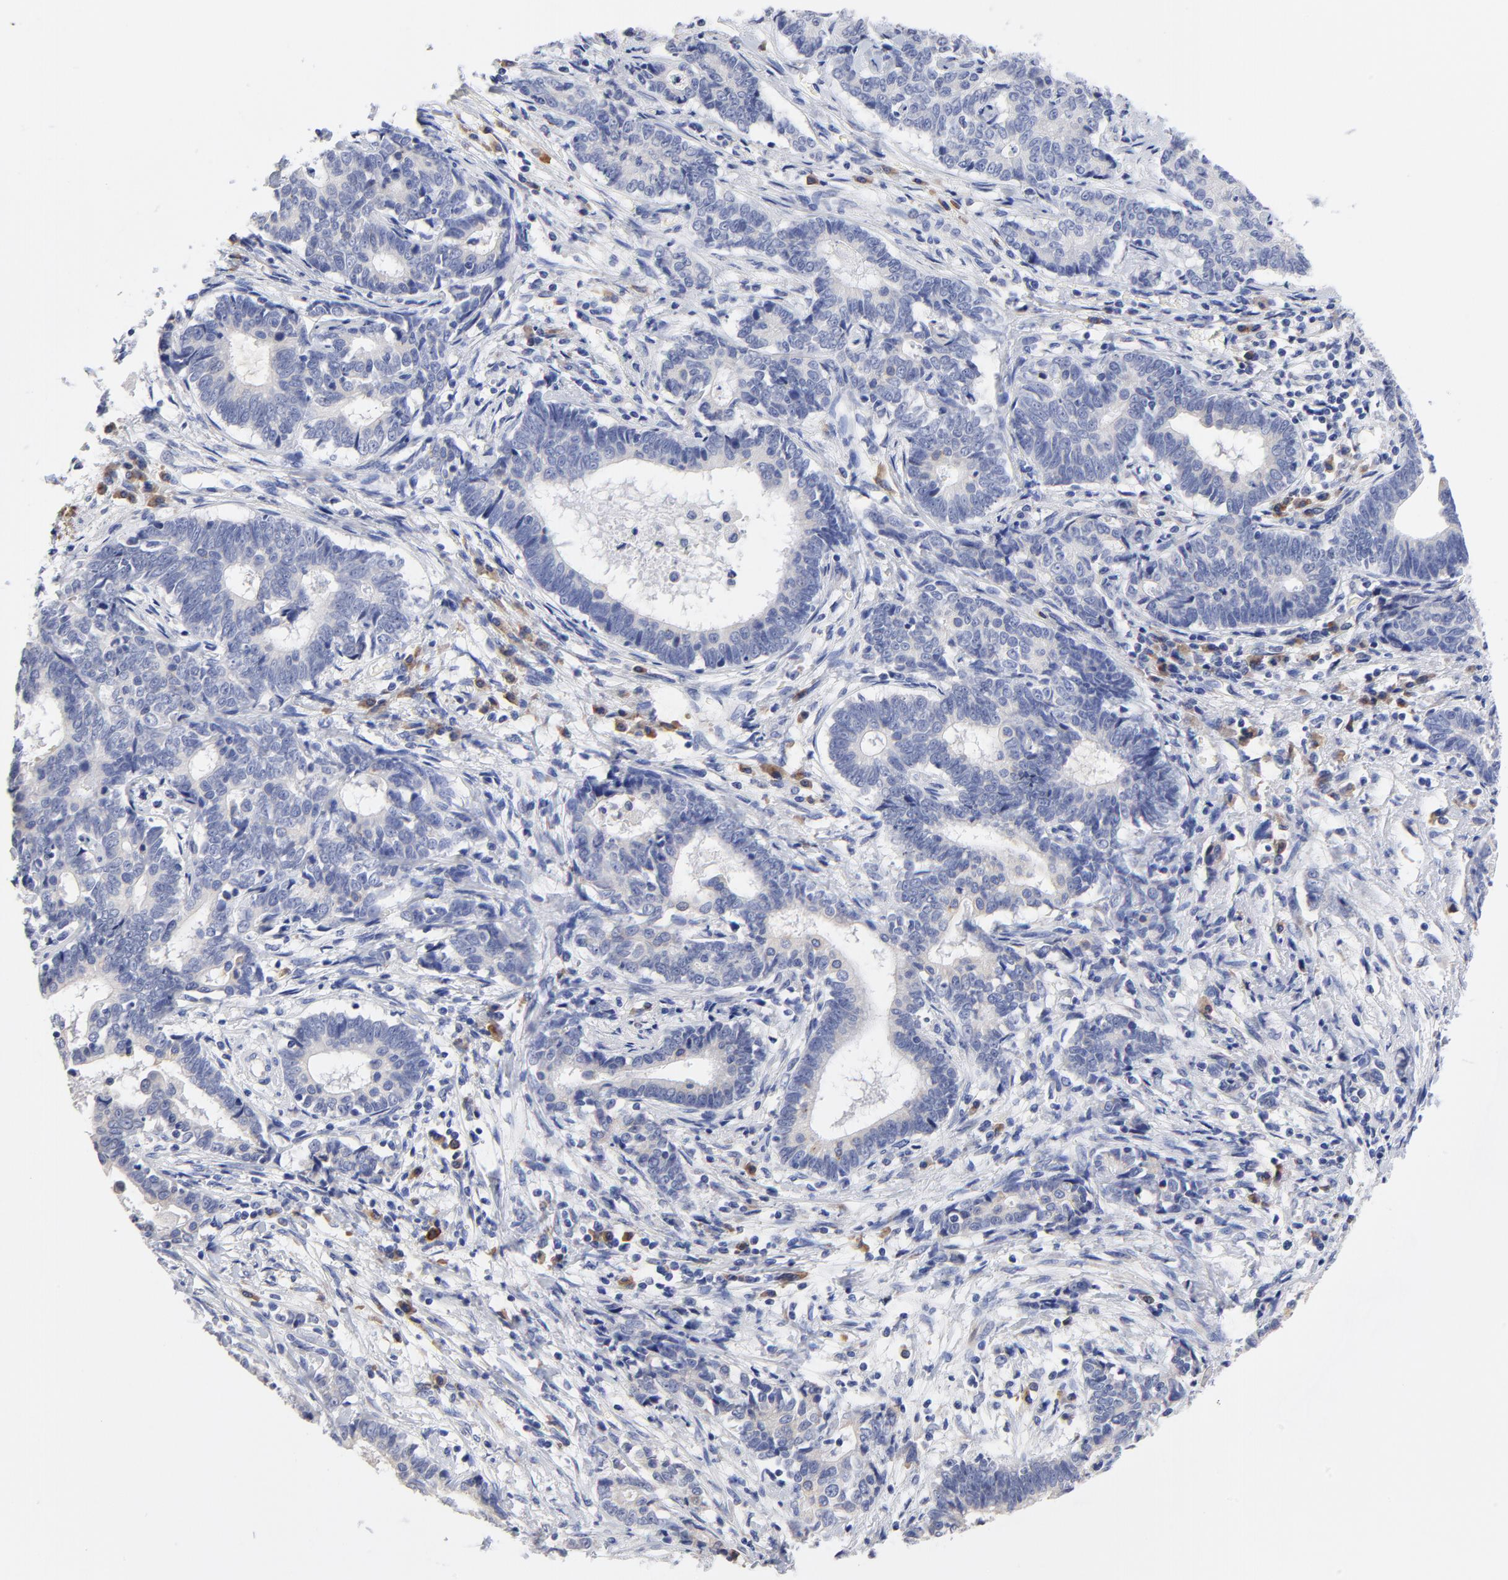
{"staining": {"intensity": "weak", "quantity": "<25%", "location": "cytoplasmic/membranous"}, "tissue": "liver cancer", "cell_type": "Tumor cells", "image_type": "cancer", "snomed": [{"axis": "morphology", "description": "Cholangiocarcinoma"}, {"axis": "topography", "description": "Liver"}], "caption": "This is an immunohistochemistry micrograph of liver cancer (cholangiocarcinoma). There is no expression in tumor cells.", "gene": "LAX1", "patient": {"sex": "male", "age": 57}}